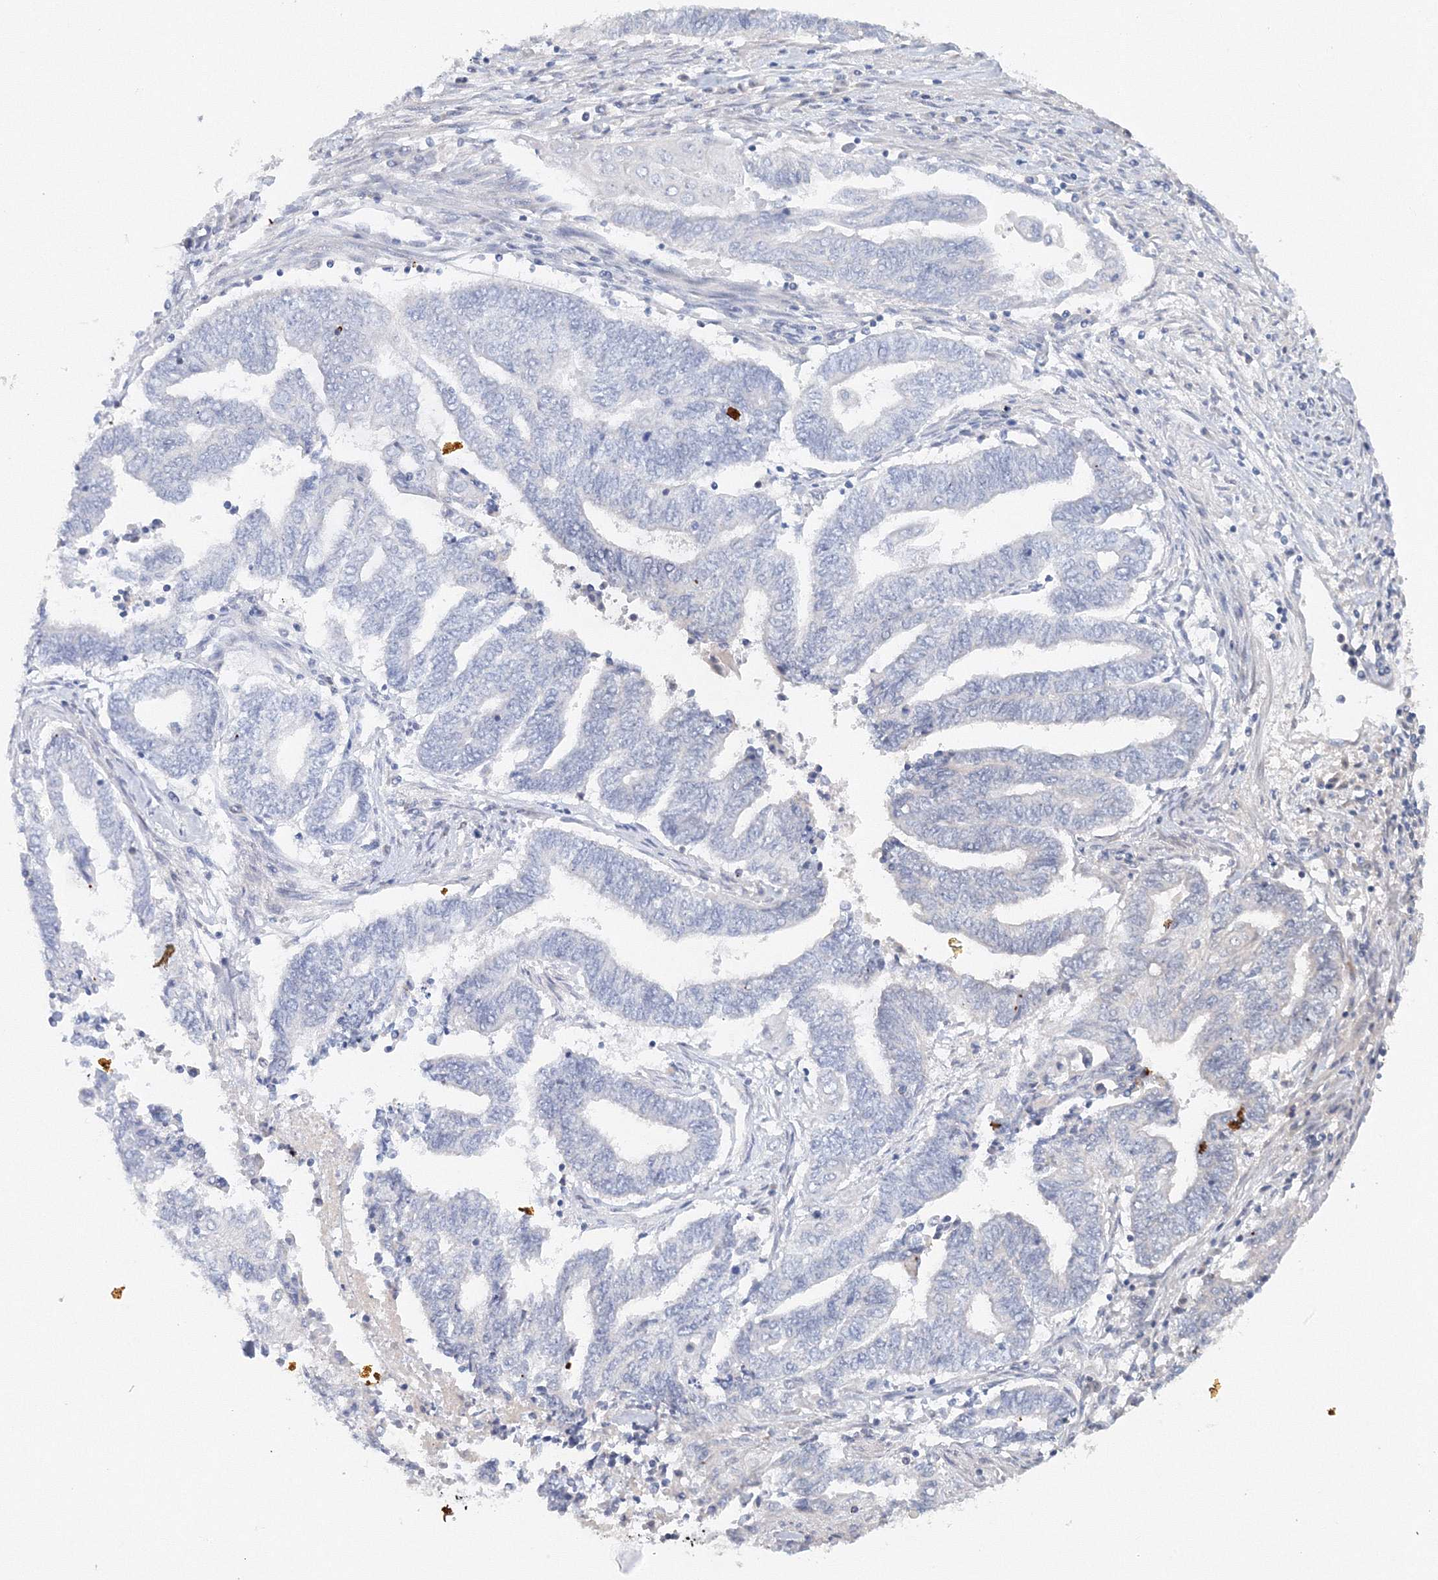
{"staining": {"intensity": "negative", "quantity": "none", "location": "none"}, "tissue": "endometrial cancer", "cell_type": "Tumor cells", "image_type": "cancer", "snomed": [{"axis": "morphology", "description": "Adenocarcinoma, NOS"}, {"axis": "topography", "description": "Uterus"}, {"axis": "topography", "description": "Endometrium"}], "caption": "This micrograph is of endometrial cancer (adenocarcinoma) stained with IHC to label a protein in brown with the nuclei are counter-stained blue. There is no expression in tumor cells.", "gene": "SH3BP5", "patient": {"sex": "female", "age": 70}}